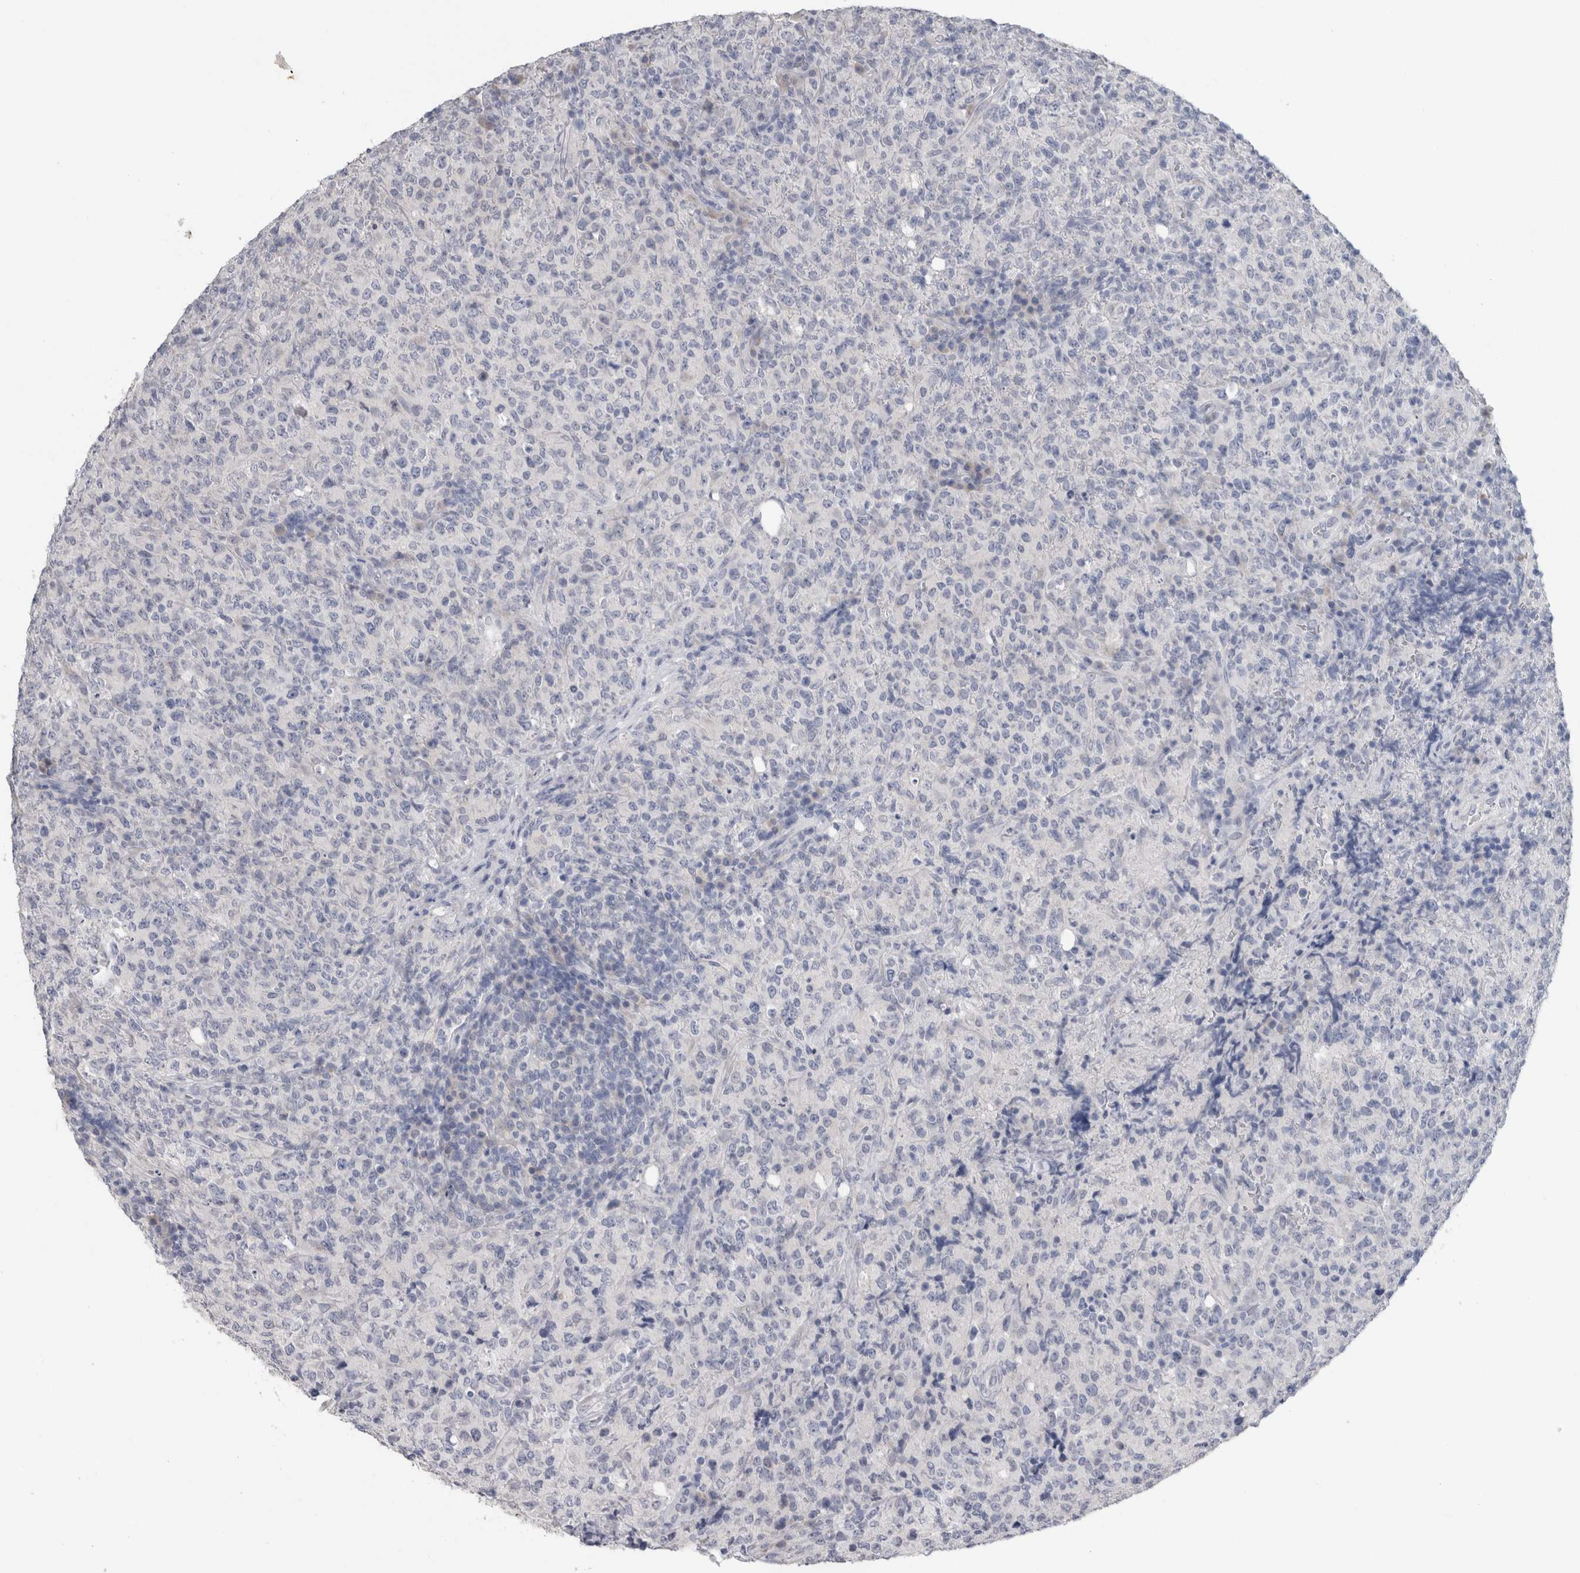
{"staining": {"intensity": "negative", "quantity": "none", "location": "none"}, "tissue": "lymphoma", "cell_type": "Tumor cells", "image_type": "cancer", "snomed": [{"axis": "morphology", "description": "Malignant lymphoma, non-Hodgkin's type, High grade"}, {"axis": "topography", "description": "Tonsil"}], "caption": "Tumor cells show no significant expression in malignant lymphoma, non-Hodgkin's type (high-grade).", "gene": "NEFM", "patient": {"sex": "female", "age": 36}}